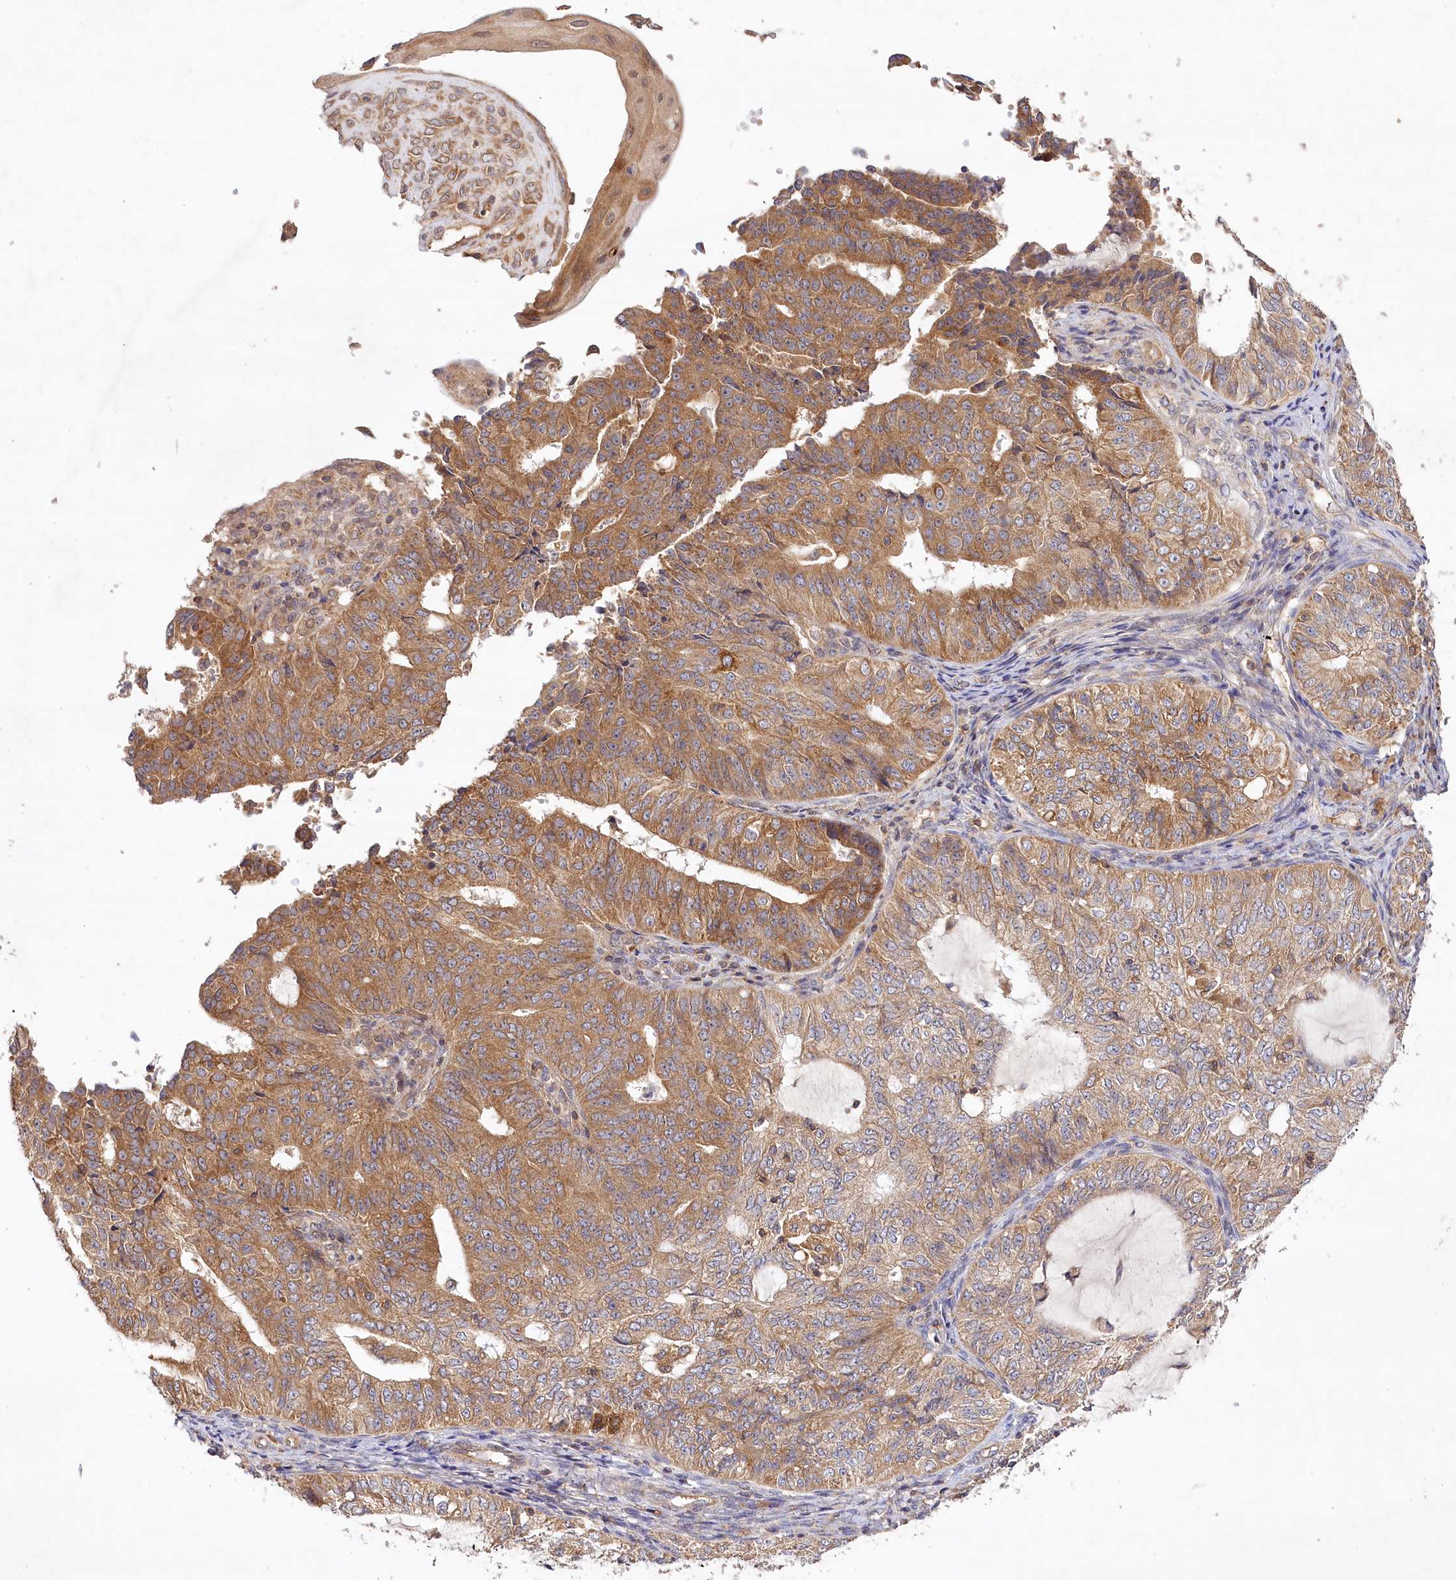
{"staining": {"intensity": "moderate", "quantity": ">75%", "location": "cytoplasmic/membranous"}, "tissue": "endometrial cancer", "cell_type": "Tumor cells", "image_type": "cancer", "snomed": [{"axis": "morphology", "description": "Adenocarcinoma, NOS"}, {"axis": "topography", "description": "Endometrium"}], "caption": "Immunohistochemistry of adenocarcinoma (endometrial) demonstrates medium levels of moderate cytoplasmic/membranous staining in about >75% of tumor cells. Nuclei are stained in blue.", "gene": "LSS", "patient": {"sex": "female", "age": 32}}